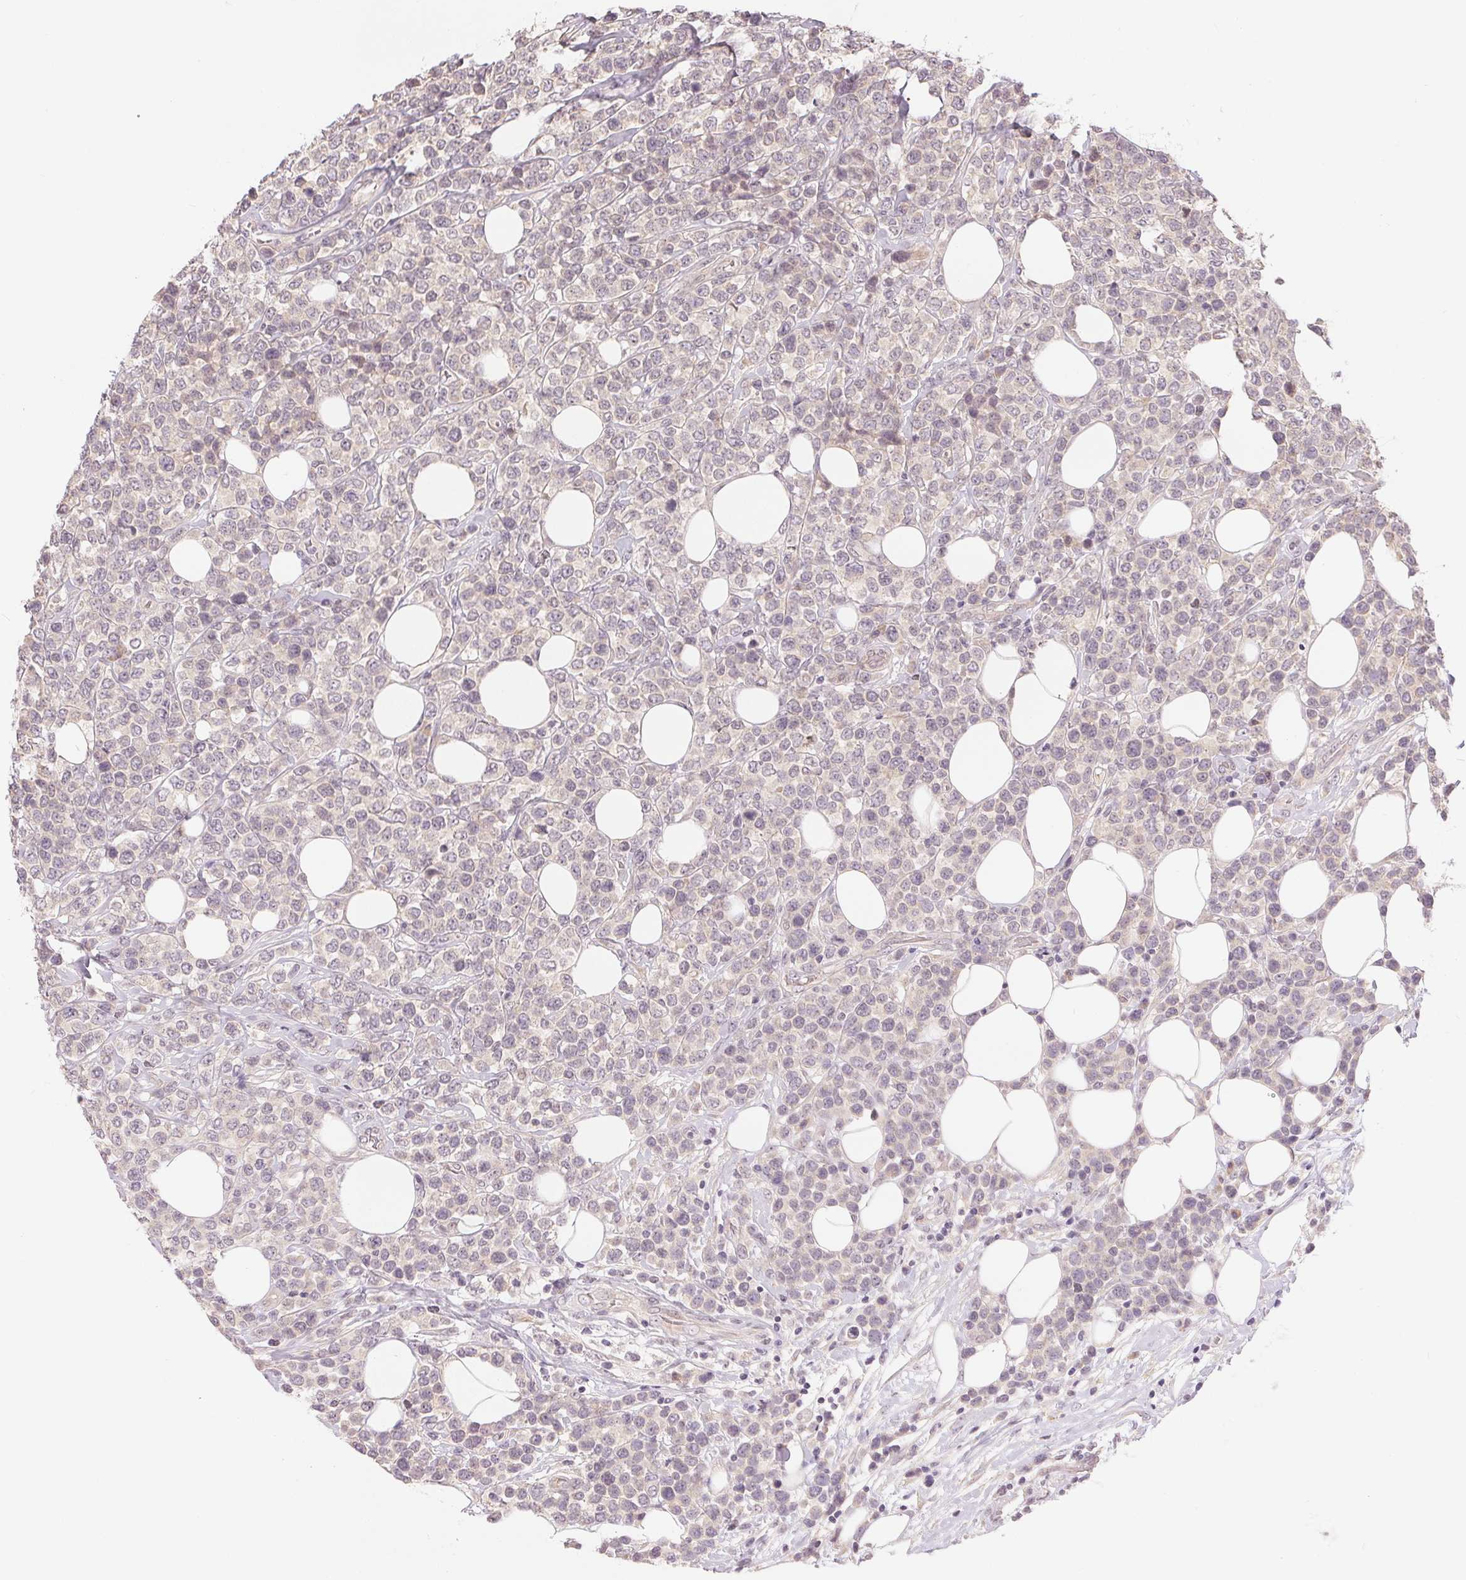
{"staining": {"intensity": "negative", "quantity": "none", "location": "none"}, "tissue": "lymphoma", "cell_type": "Tumor cells", "image_type": "cancer", "snomed": [{"axis": "morphology", "description": "Malignant lymphoma, non-Hodgkin's type, High grade"}, {"axis": "topography", "description": "Soft tissue"}], "caption": "This is an immunohistochemistry micrograph of human lymphoma. There is no positivity in tumor cells.", "gene": "TTC23L", "patient": {"sex": "female", "age": 56}}